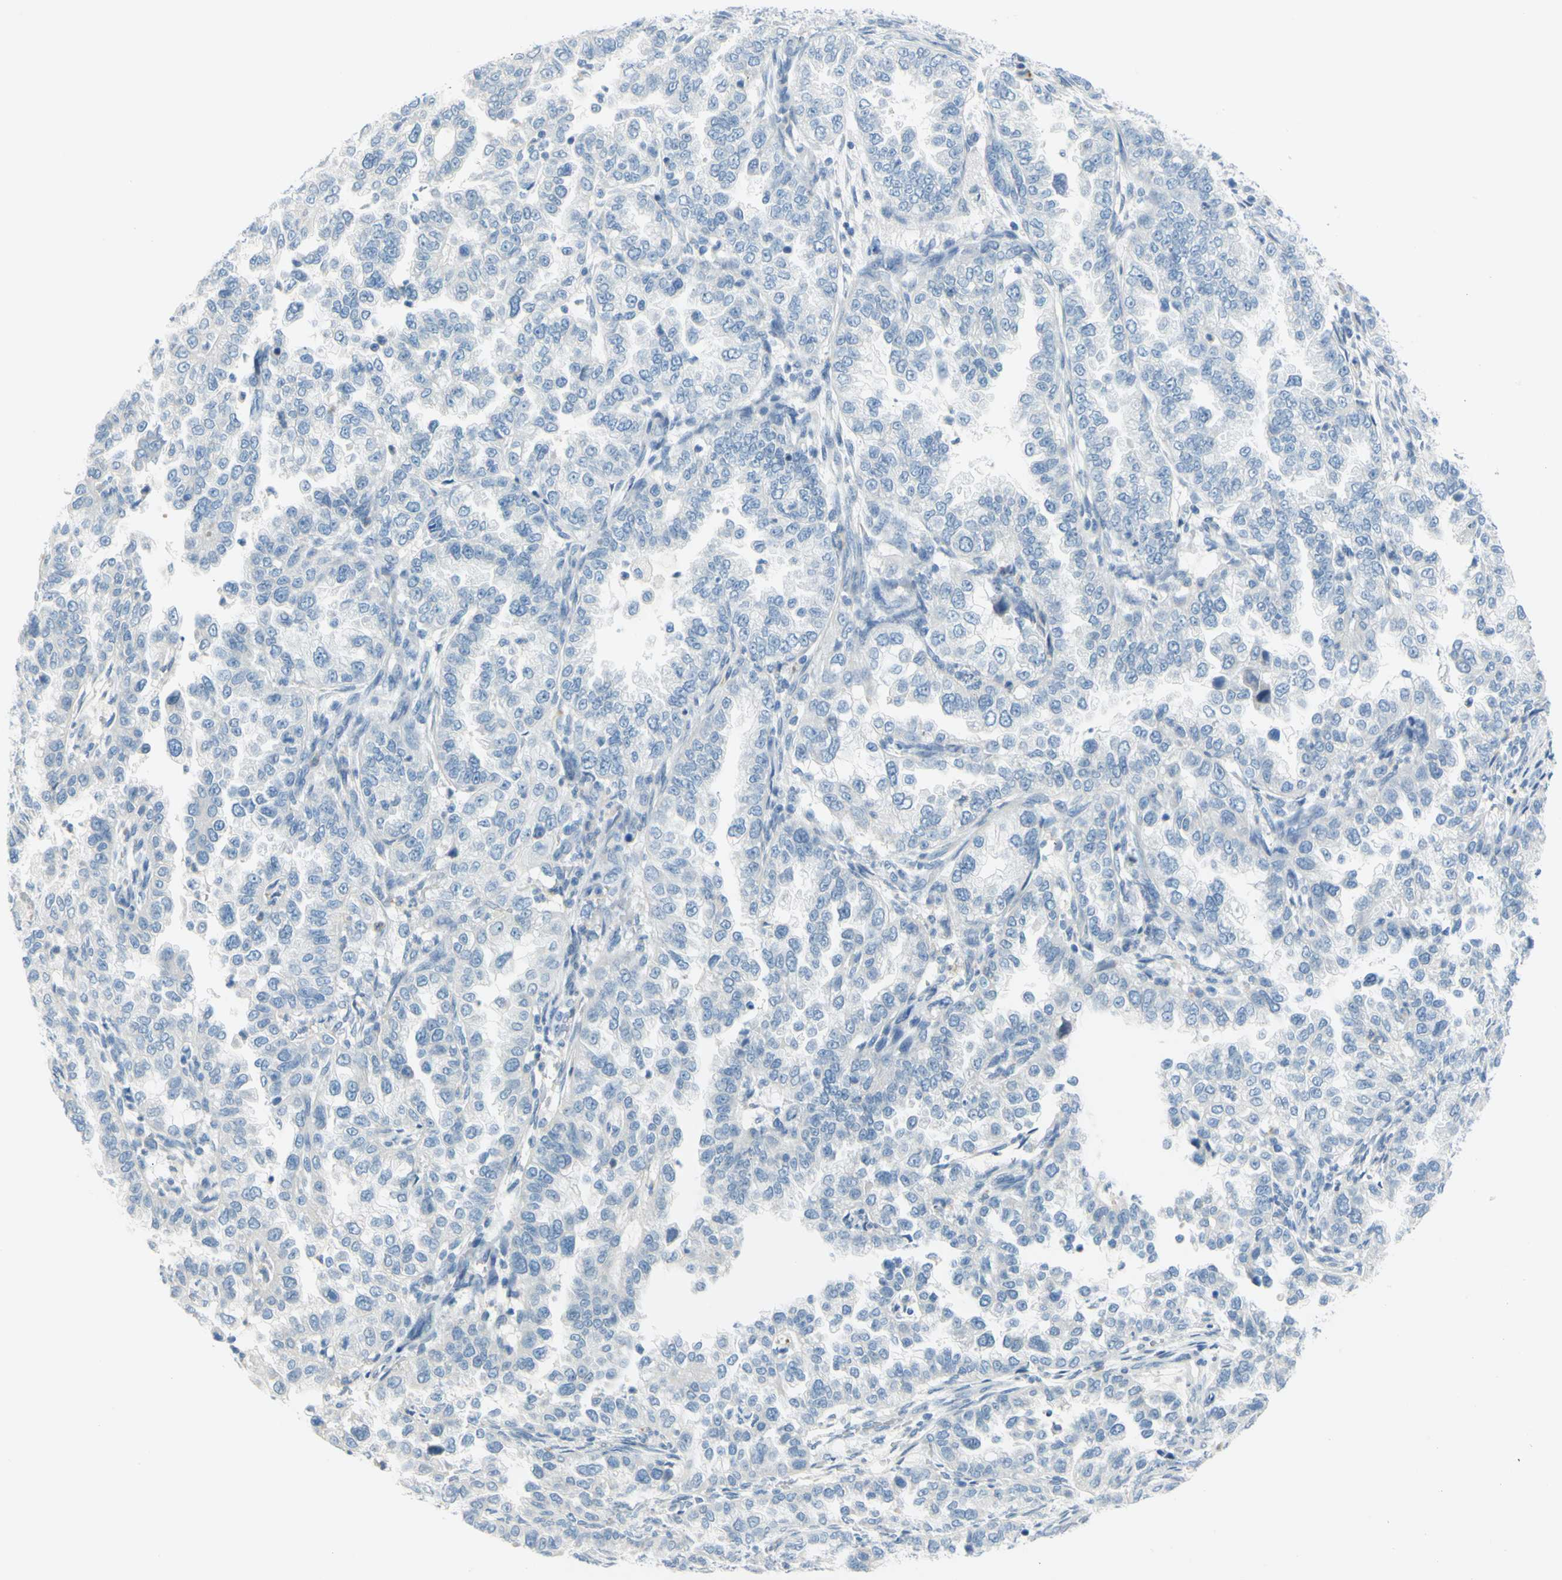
{"staining": {"intensity": "negative", "quantity": "none", "location": "none"}, "tissue": "endometrial cancer", "cell_type": "Tumor cells", "image_type": "cancer", "snomed": [{"axis": "morphology", "description": "Adenocarcinoma, NOS"}, {"axis": "topography", "description": "Endometrium"}], "caption": "High magnification brightfield microscopy of endometrial cancer stained with DAB (3,3'-diaminobenzidine) (brown) and counterstained with hematoxylin (blue): tumor cells show no significant staining.", "gene": "DCT", "patient": {"sex": "female", "age": 85}}